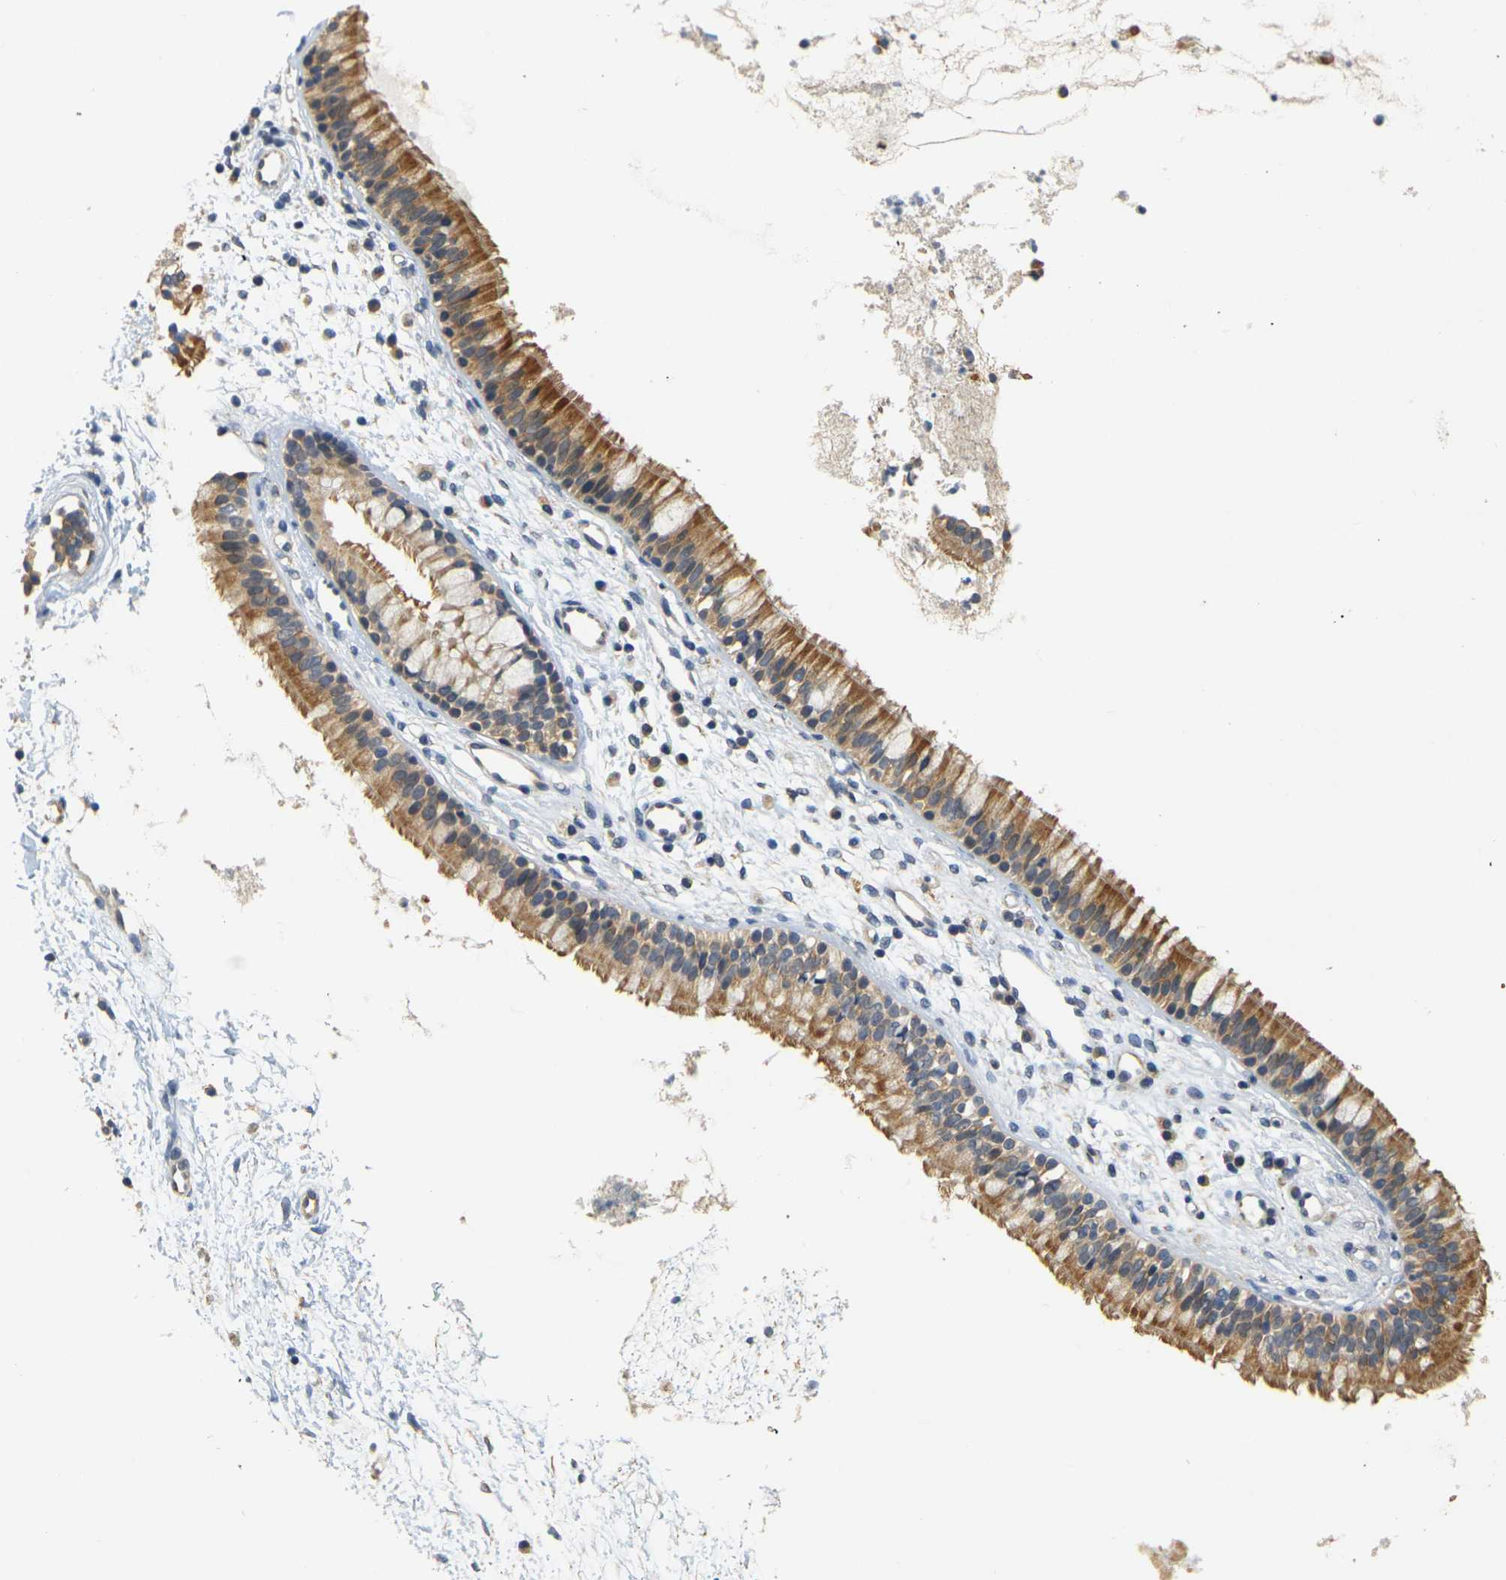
{"staining": {"intensity": "moderate", "quantity": ">75%", "location": "cytoplasmic/membranous"}, "tissue": "nasopharynx", "cell_type": "Respiratory epithelial cells", "image_type": "normal", "snomed": [{"axis": "morphology", "description": "Normal tissue, NOS"}, {"axis": "topography", "description": "Nasopharynx"}], "caption": "A histopathology image of nasopharynx stained for a protein reveals moderate cytoplasmic/membranous brown staining in respiratory epithelial cells.", "gene": "GDAP1", "patient": {"sex": "male", "age": 21}}